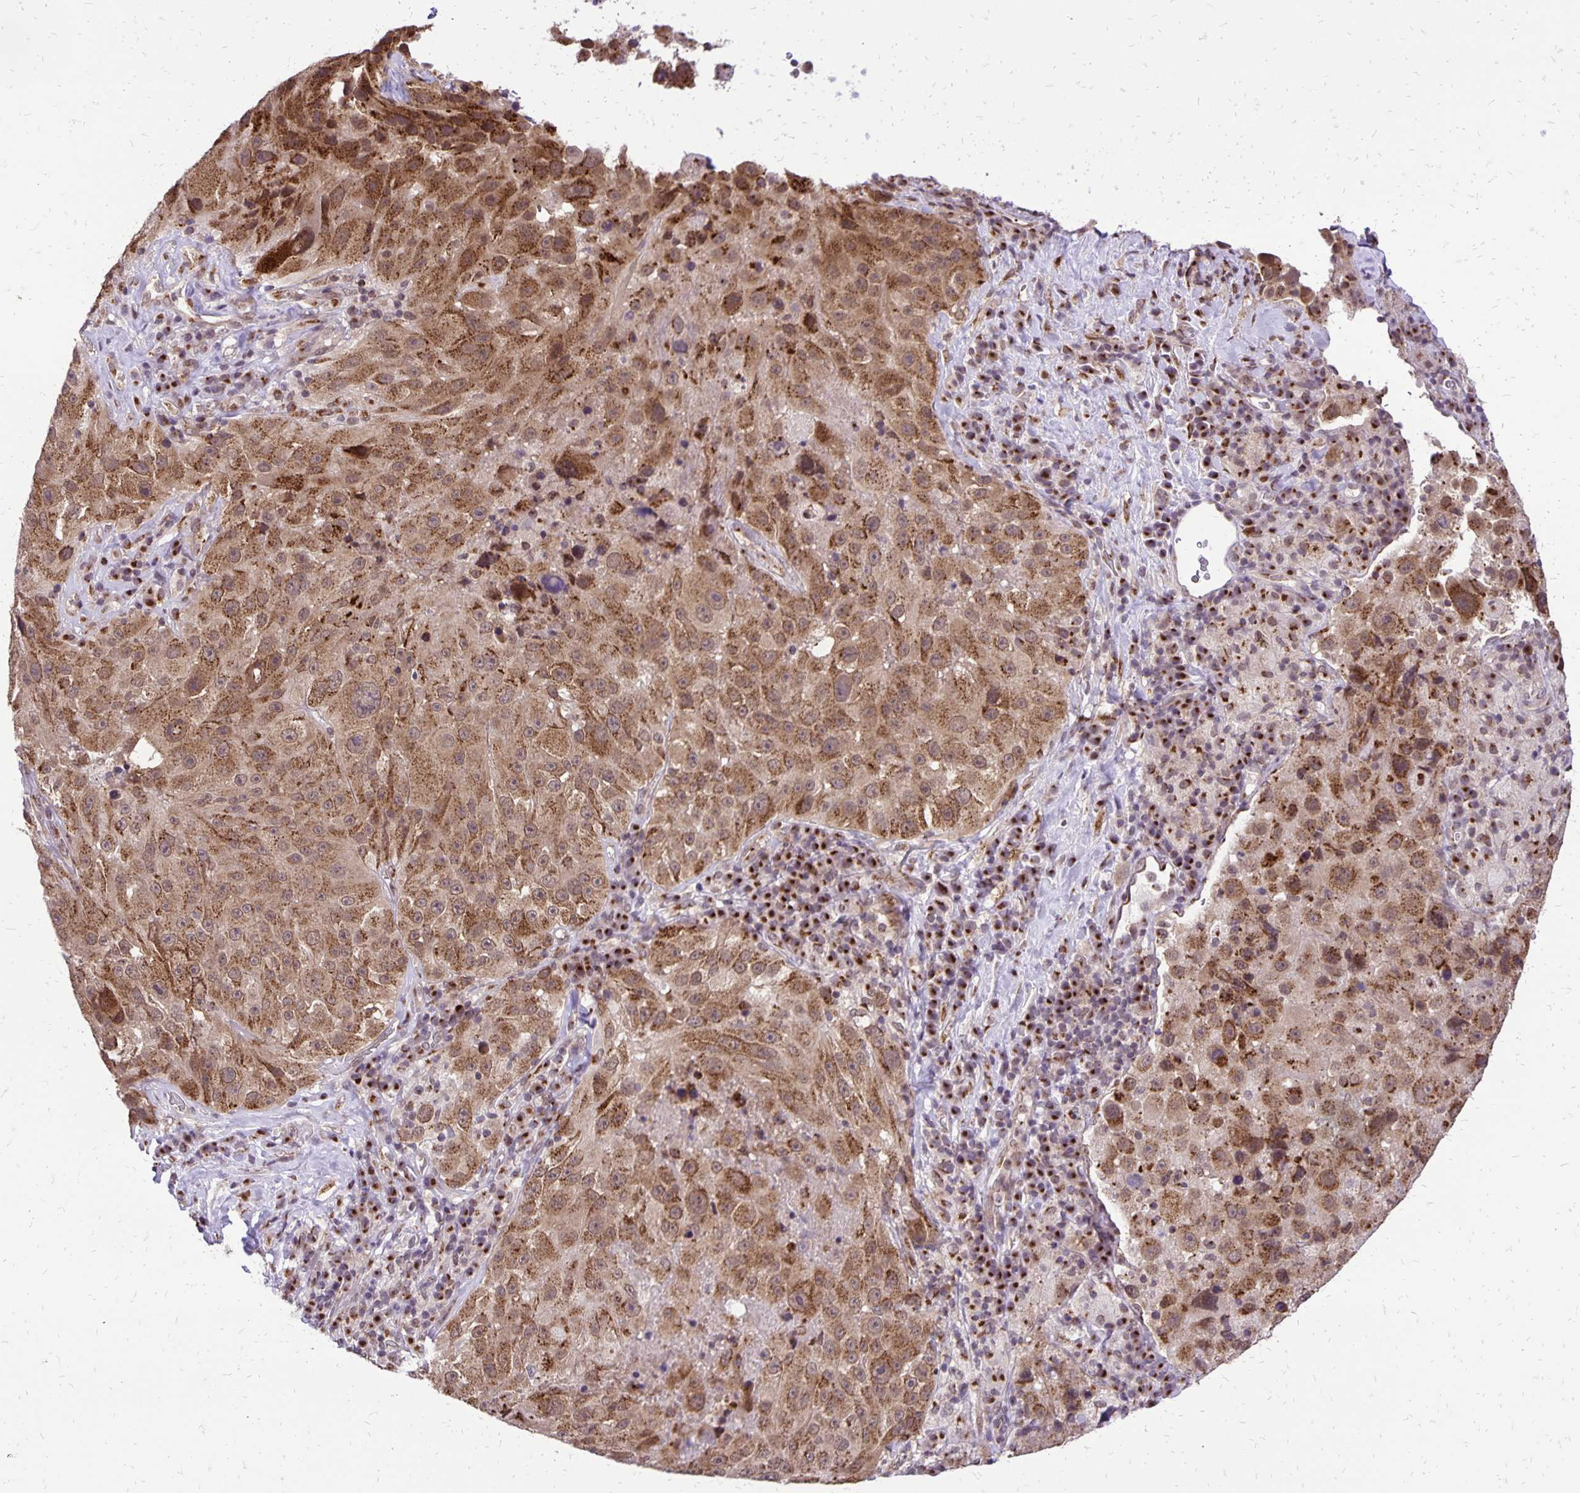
{"staining": {"intensity": "moderate", "quantity": ">75%", "location": "cytoplasmic/membranous,nuclear"}, "tissue": "melanoma", "cell_type": "Tumor cells", "image_type": "cancer", "snomed": [{"axis": "morphology", "description": "Malignant melanoma, Metastatic site"}, {"axis": "topography", "description": "Lymph node"}], "caption": "About >75% of tumor cells in human melanoma exhibit moderate cytoplasmic/membranous and nuclear protein expression as visualized by brown immunohistochemical staining.", "gene": "GOLGA5", "patient": {"sex": "male", "age": 62}}